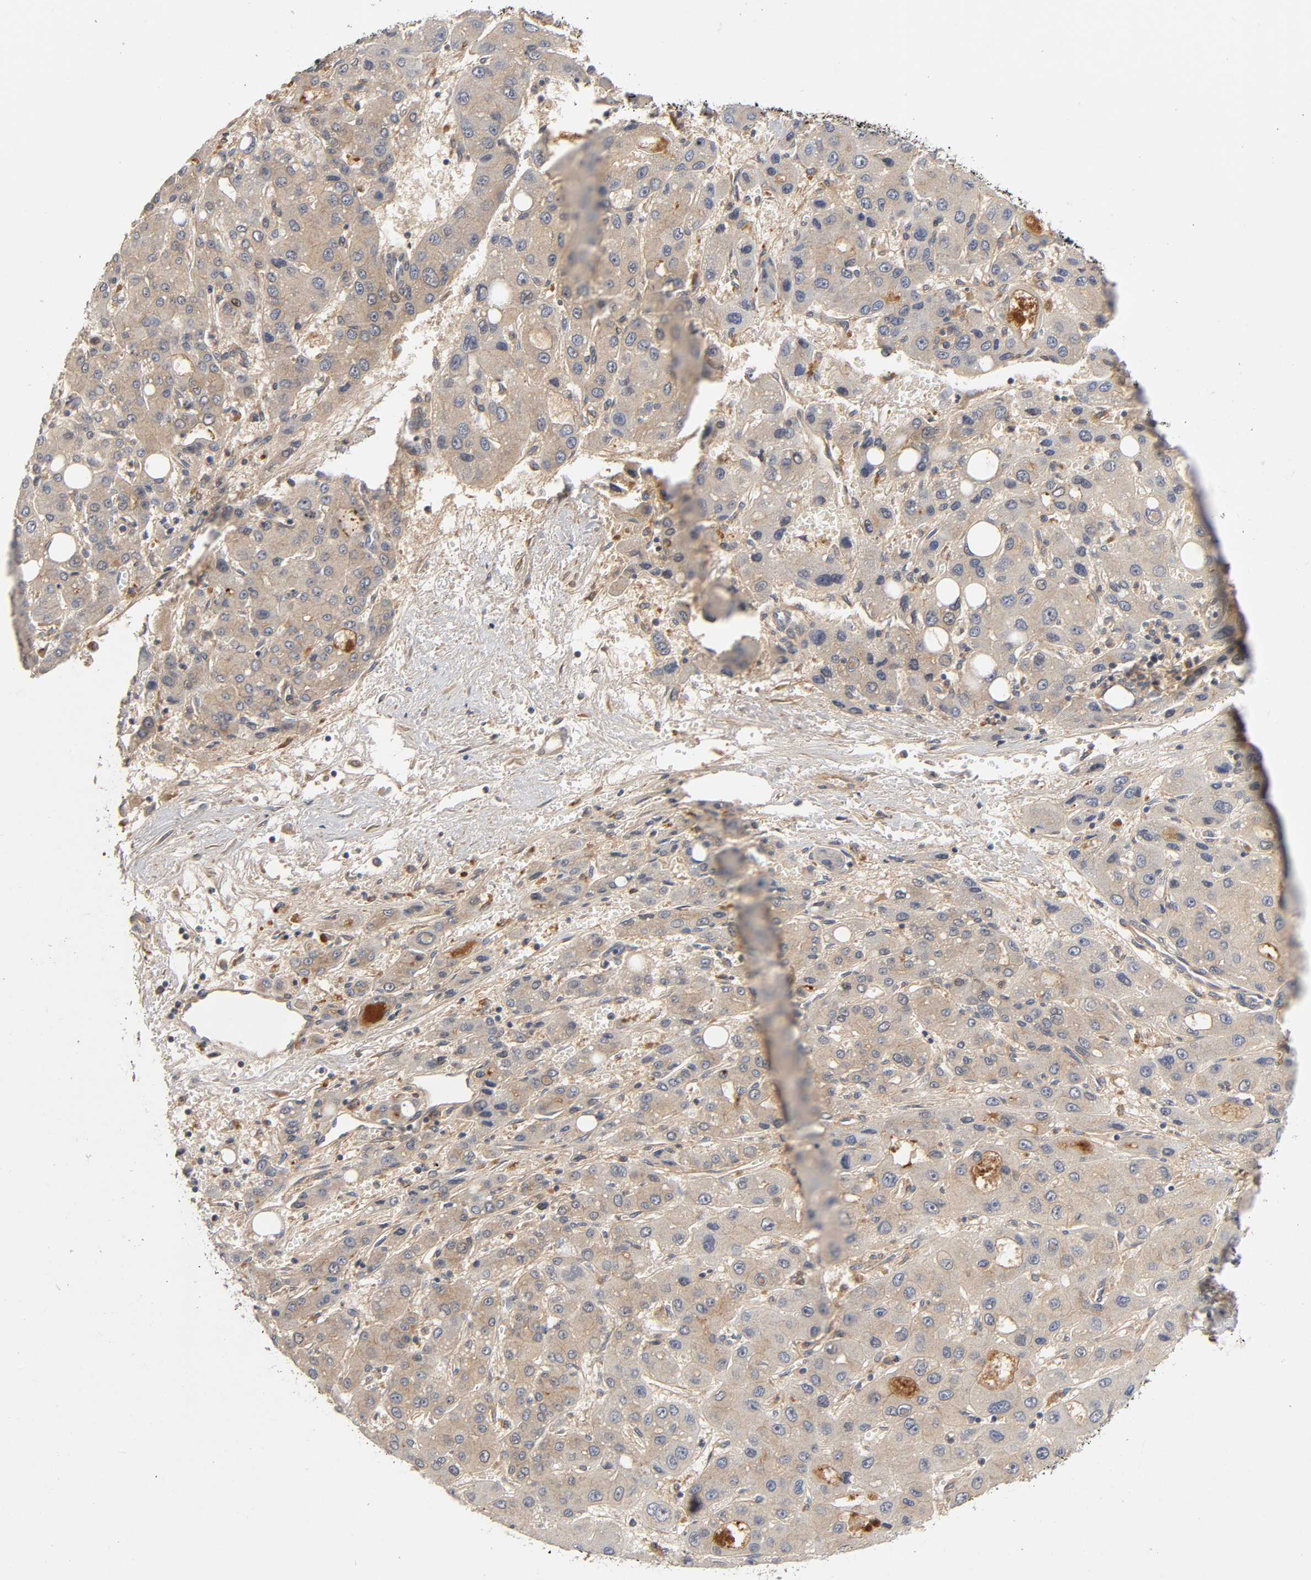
{"staining": {"intensity": "moderate", "quantity": ">75%", "location": "cytoplasmic/membranous"}, "tissue": "liver cancer", "cell_type": "Tumor cells", "image_type": "cancer", "snomed": [{"axis": "morphology", "description": "Carcinoma, Hepatocellular, NOS"}, {"axis": "topography", "description": "Liver"}], "caption": "Protein expression analysis of human liver cancer (hepatocellular carcinoma) reveals moderate cytoplasmic/membranous expression in approximately >75% of tumor cells.", "gene": "CPB2", "patient": {"sex": "male", "age": 55}}